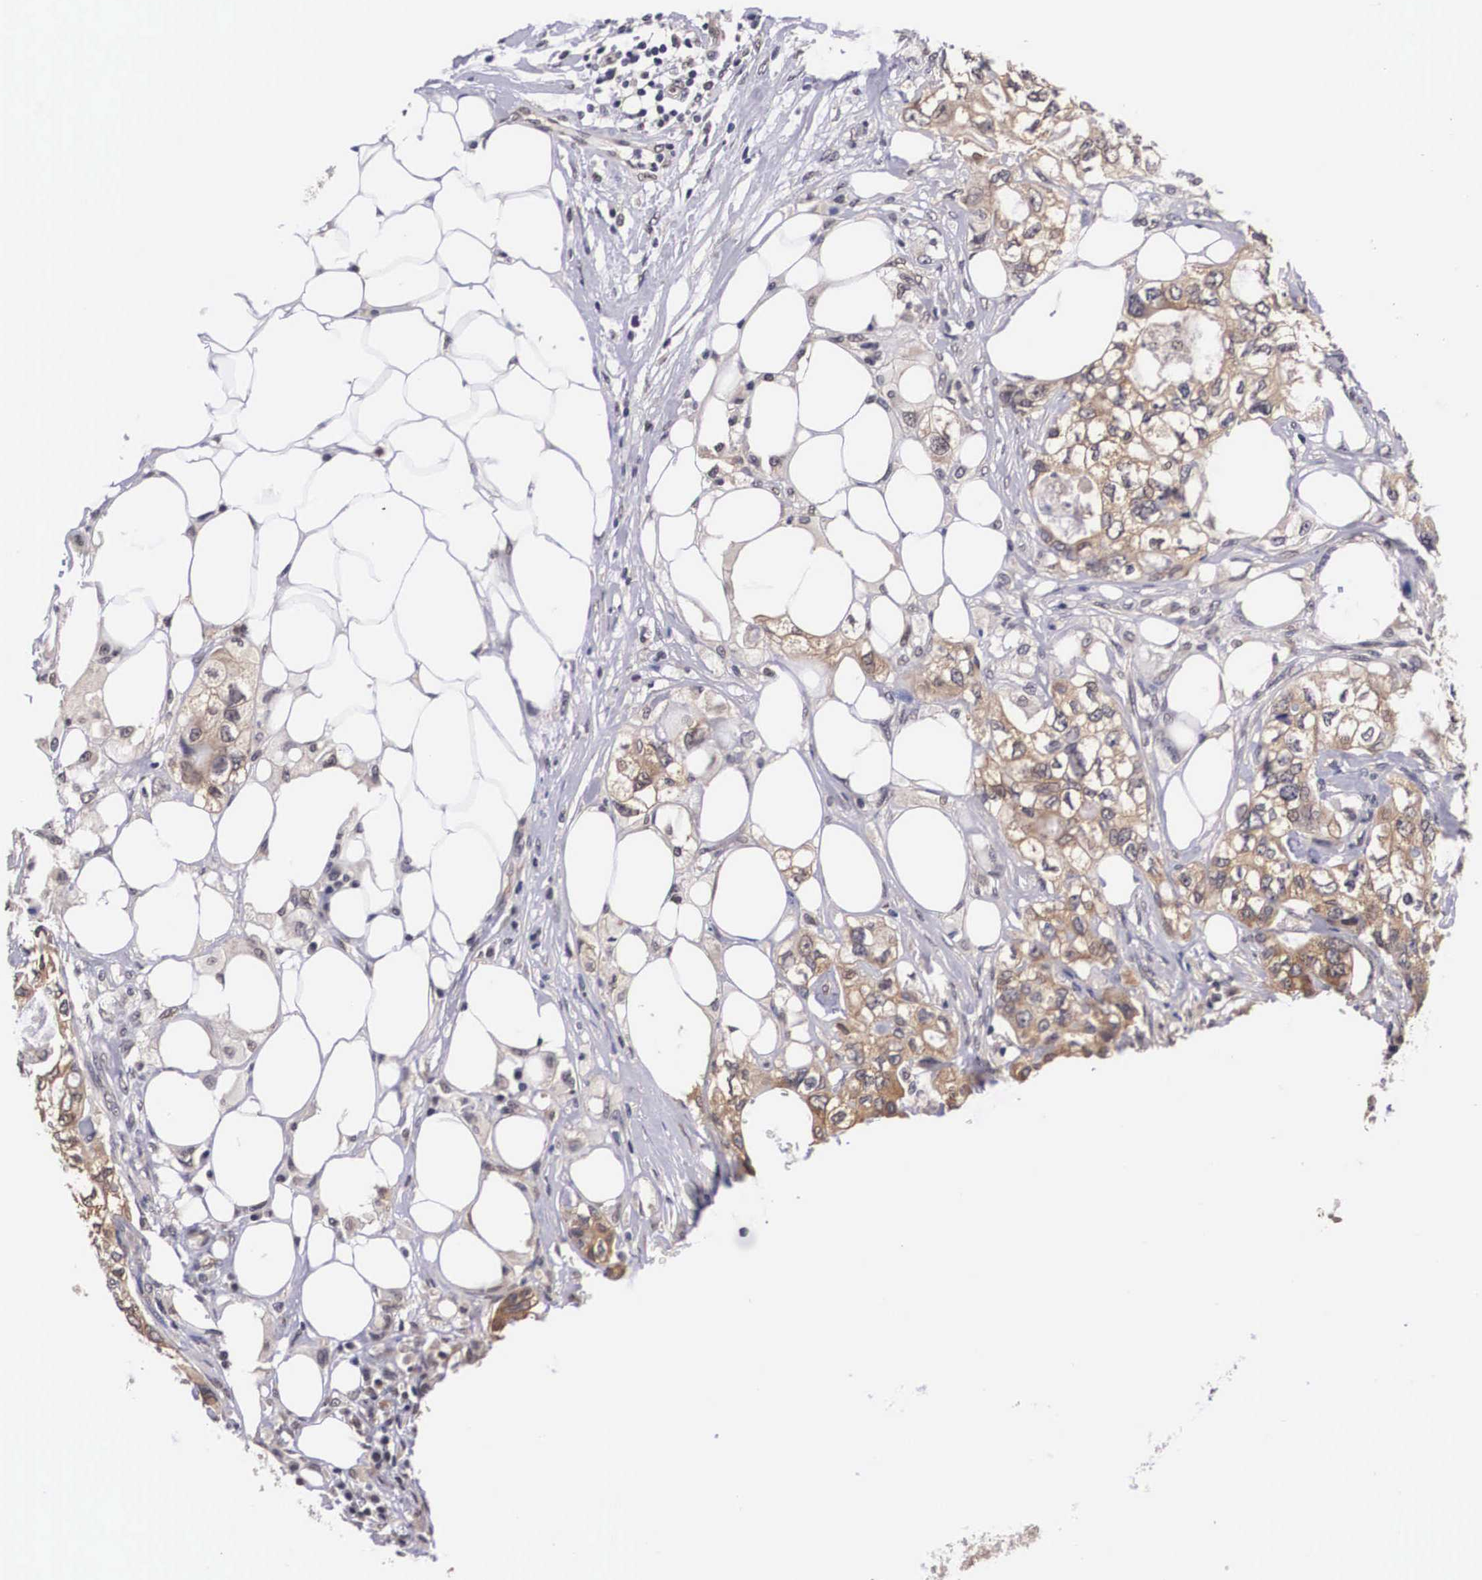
{"staining": {"intensity": "moderate", "quantity": "25%-75%", "location": "cytoplasmic/membranous"}, "tissue": "colorectal cancer", "cell_type": "Tumor cells", "image_type": "cancer", "snomed": [{"axis": "morphology", "description": "Adenocarcinoma, NOS"}, {"axis": "topography", "description": "Rectum"}], "caption": "The image displays a brown stain indicating the presence of a protein in the cytoplasmic/membranous of tumor cells in adenocarcinoma (colorectal). (Brightfield microscopy of DAB IHC at high magnification).", "gene": "OTX2", "patient": {"sex": "female", "age": 57}}